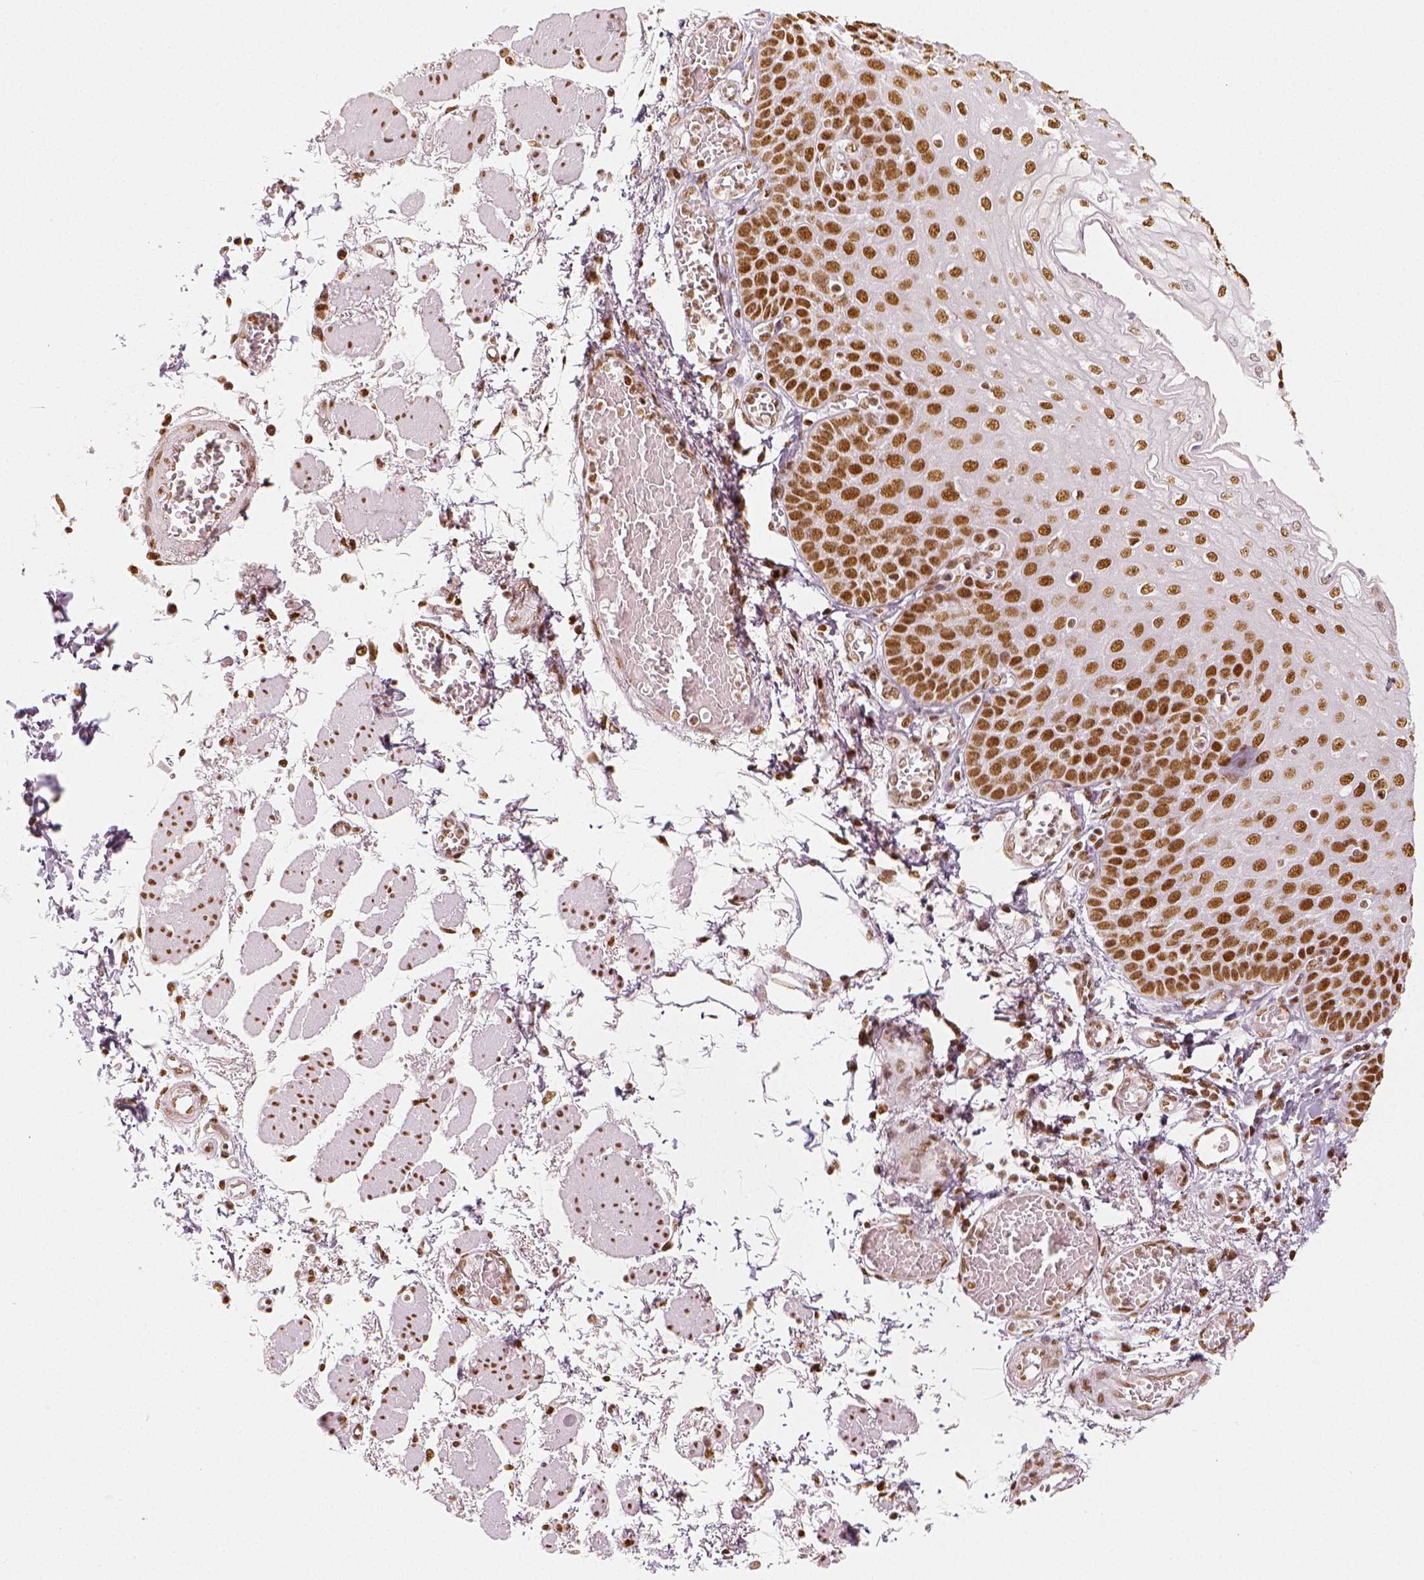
{"staining": {"intensity": "moderate", "quantity": ">75%", "location": "nuclear"}, "tissue": "esophagus", "cell_type": "Squamous epithelial cells", "image_type": "normal", "snomed": [{"axis": "morphology", "description": "Normal tissue, NOS"}, {"axis": "morphology", "description": "Adenocarcinoma, NOS"}, {"axis": "topography", "description": "Esophagus"}], "caption": "Protein expression analysis of unremarkable human esophagus reveals moderate nuclear positivity in approximately >75% of squamous epithelial cells. (DAB (3,3'-diaminobenzidine) IHC with brightfield microscopy, high magnification).", "gene": "KDM5B", "patient": {"sex": "male", "age": 81}}